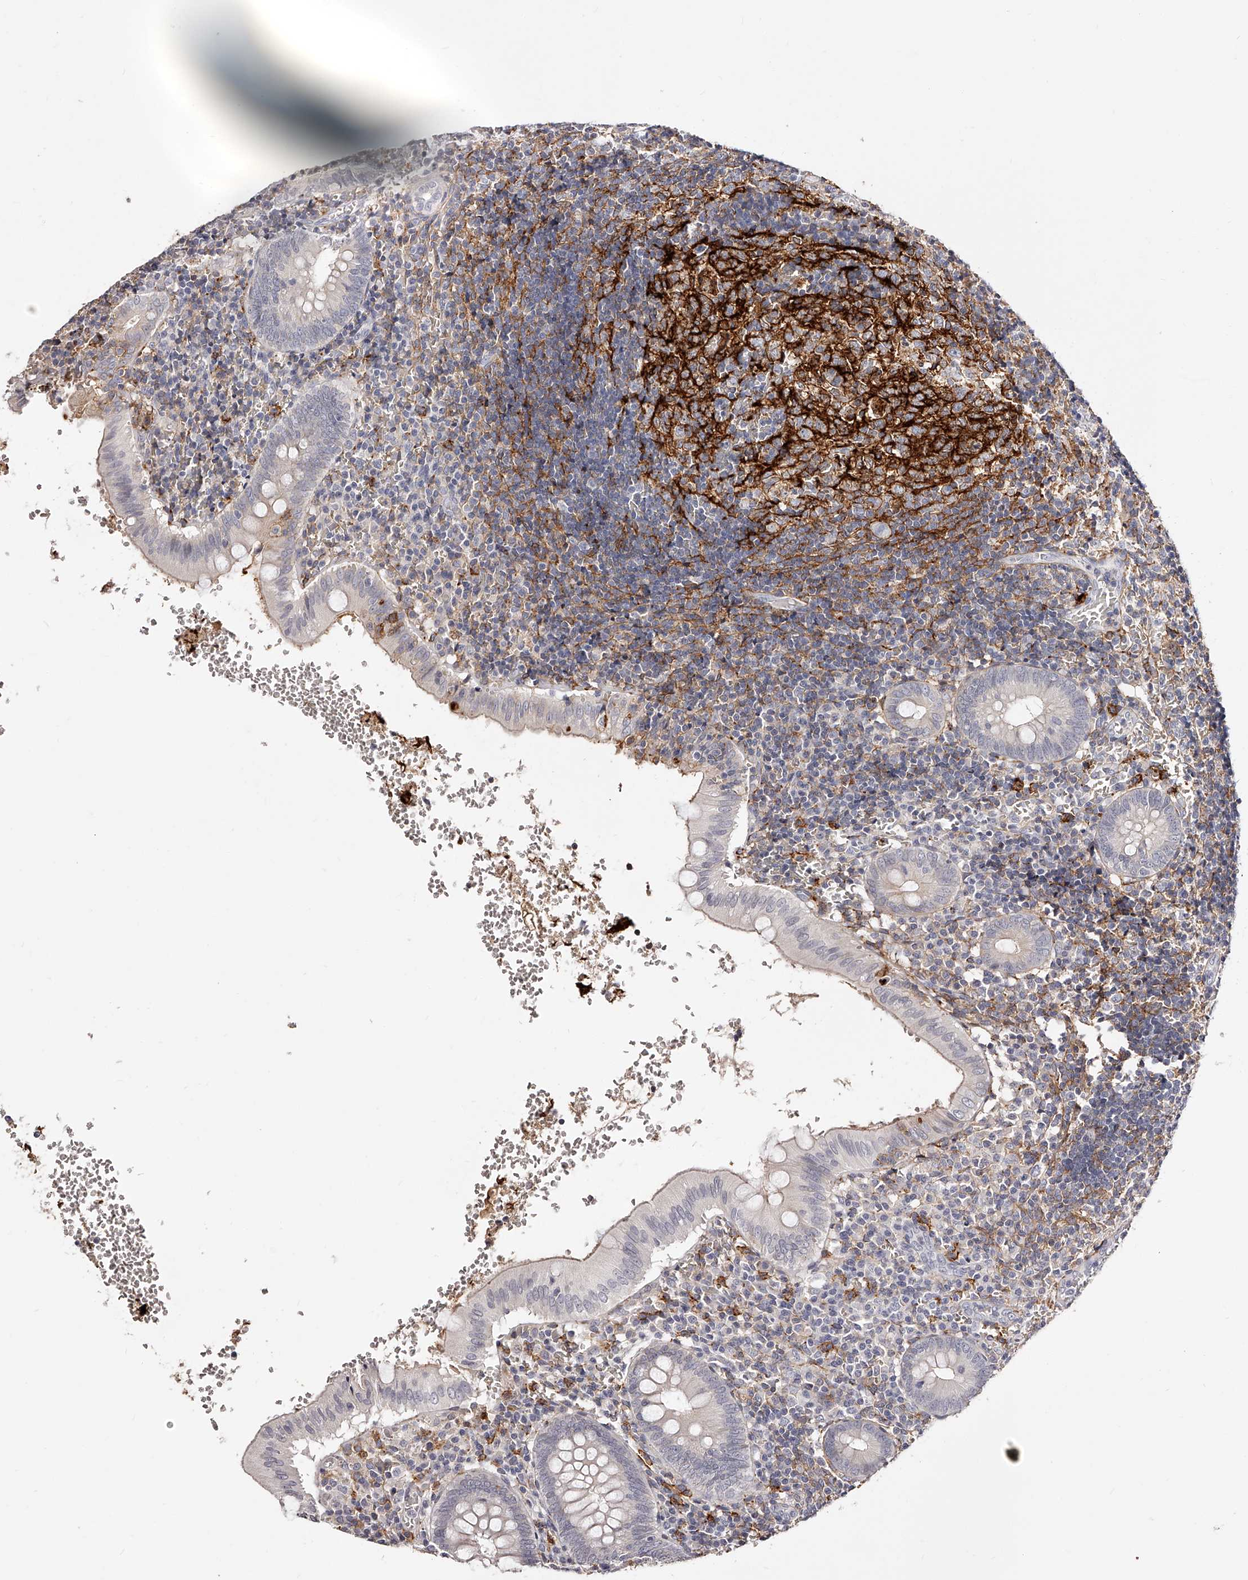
{"staining": {"intensity": "negative", "quantity": "none", "location": "none"}, "tissue": "appendix", "cell_type": "Glandular cells", "image_type": "normal", "snomed": [{"axis": "morphology", "description": "Normal tissue, NOS"}, {"axis": "topography", "description": "Appendix"}], "caption": "Appendix stained for a protein using IHC displays no staining glandular cells.", "gene": "CD82", "patient": {"sex": "male", "age": 8}}